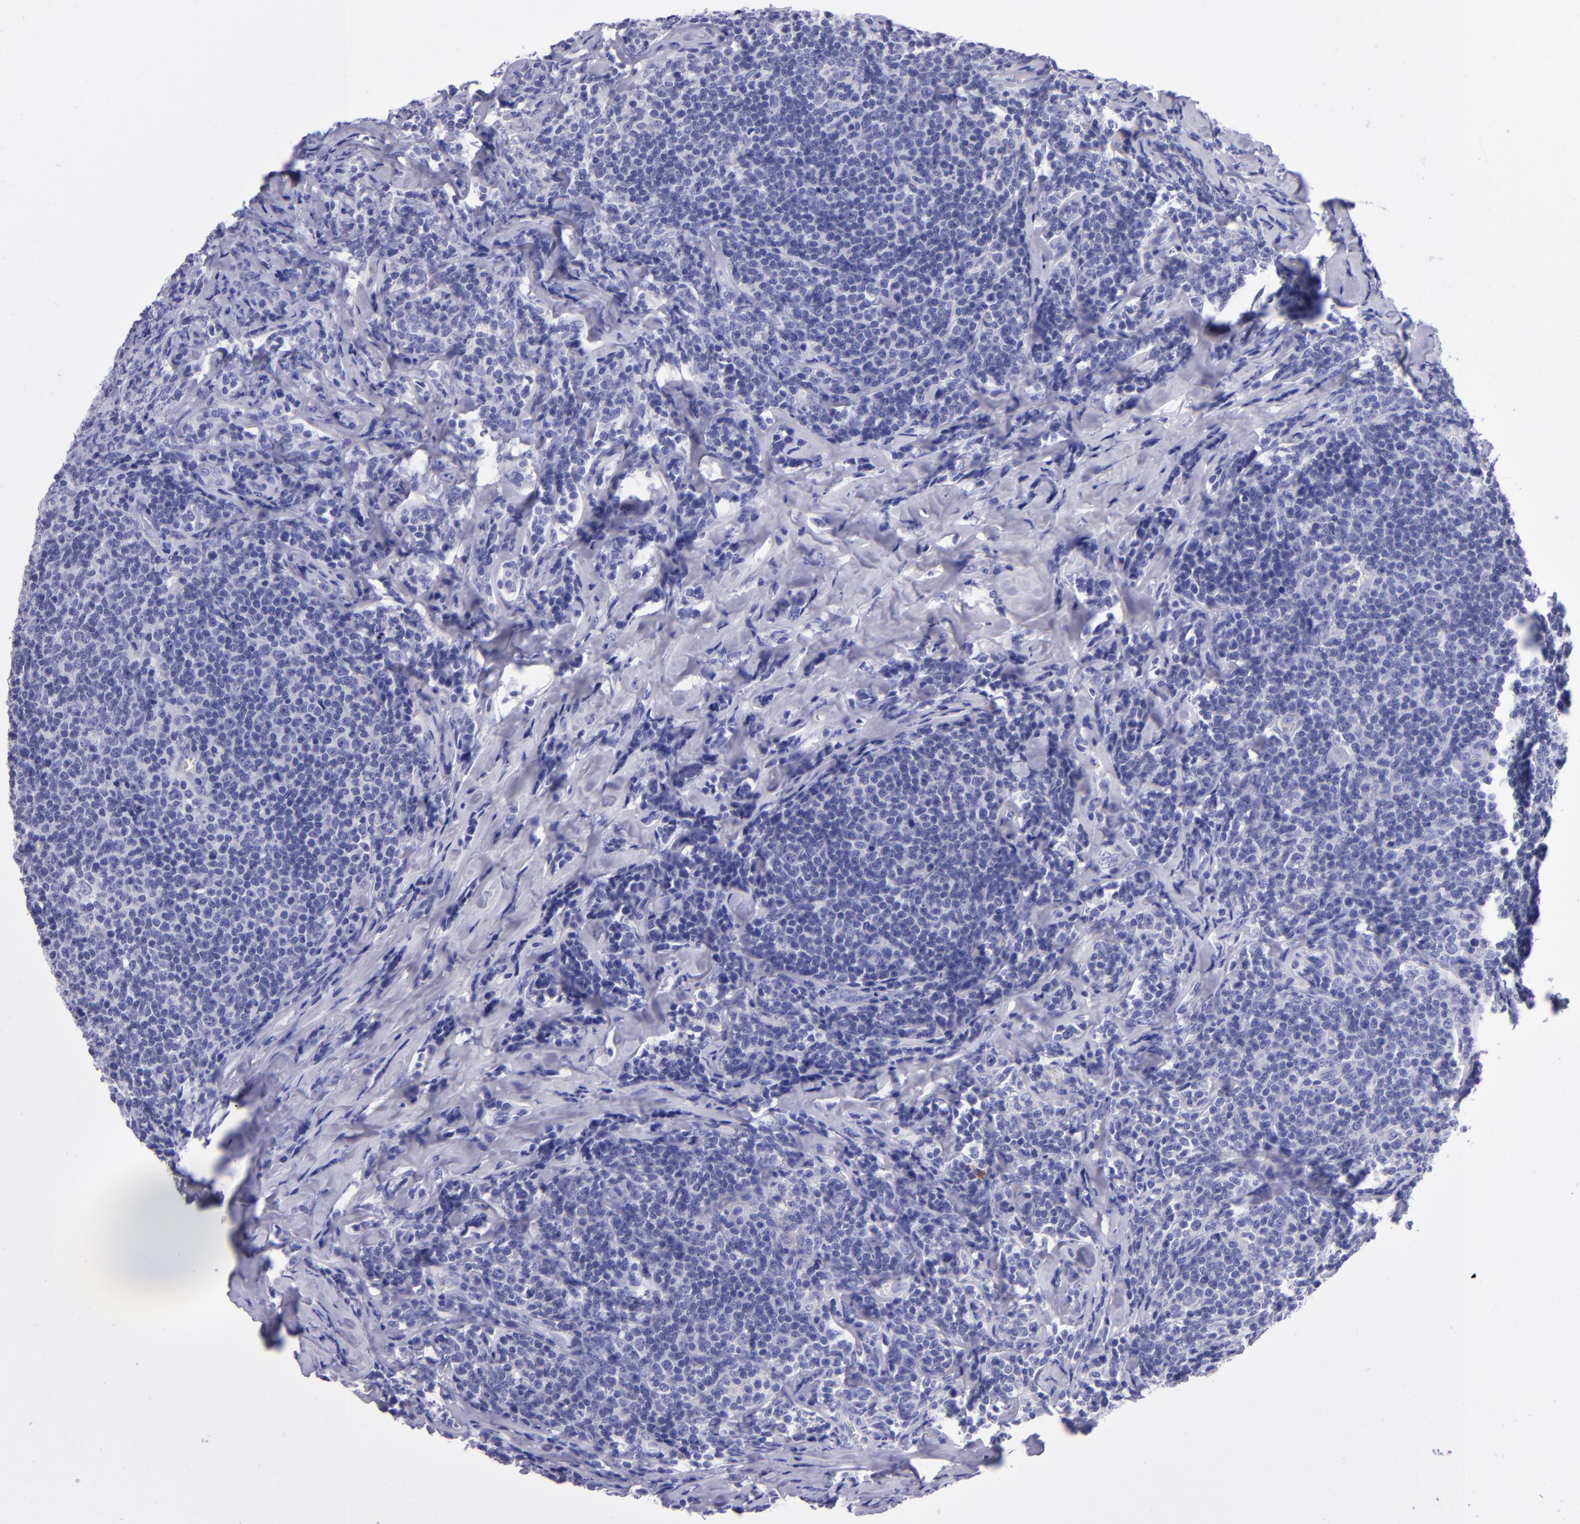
{"staining": {"intensity": "negative", "quantity": "none", "location": "none"}, "tissue": "lymphoma", "cell_type": "Tumor cells", "image_type": "cancer", "snomed": [{"axis": "morphology", "description": "Malignant lymphoma, non-Hodgkin's type, Low grade"}, {"axis": "topography", "description": "Lymph node"}], "caption": "Immunohistochemistry histopathology image of malignant lymphoma, non-Hodgkin's type (low-grade) stained for a protein (brown), which demonstrates no expression in tumor cells.", "gene": "TYRP1", "patient": {"sex": "male", "age": 74}}